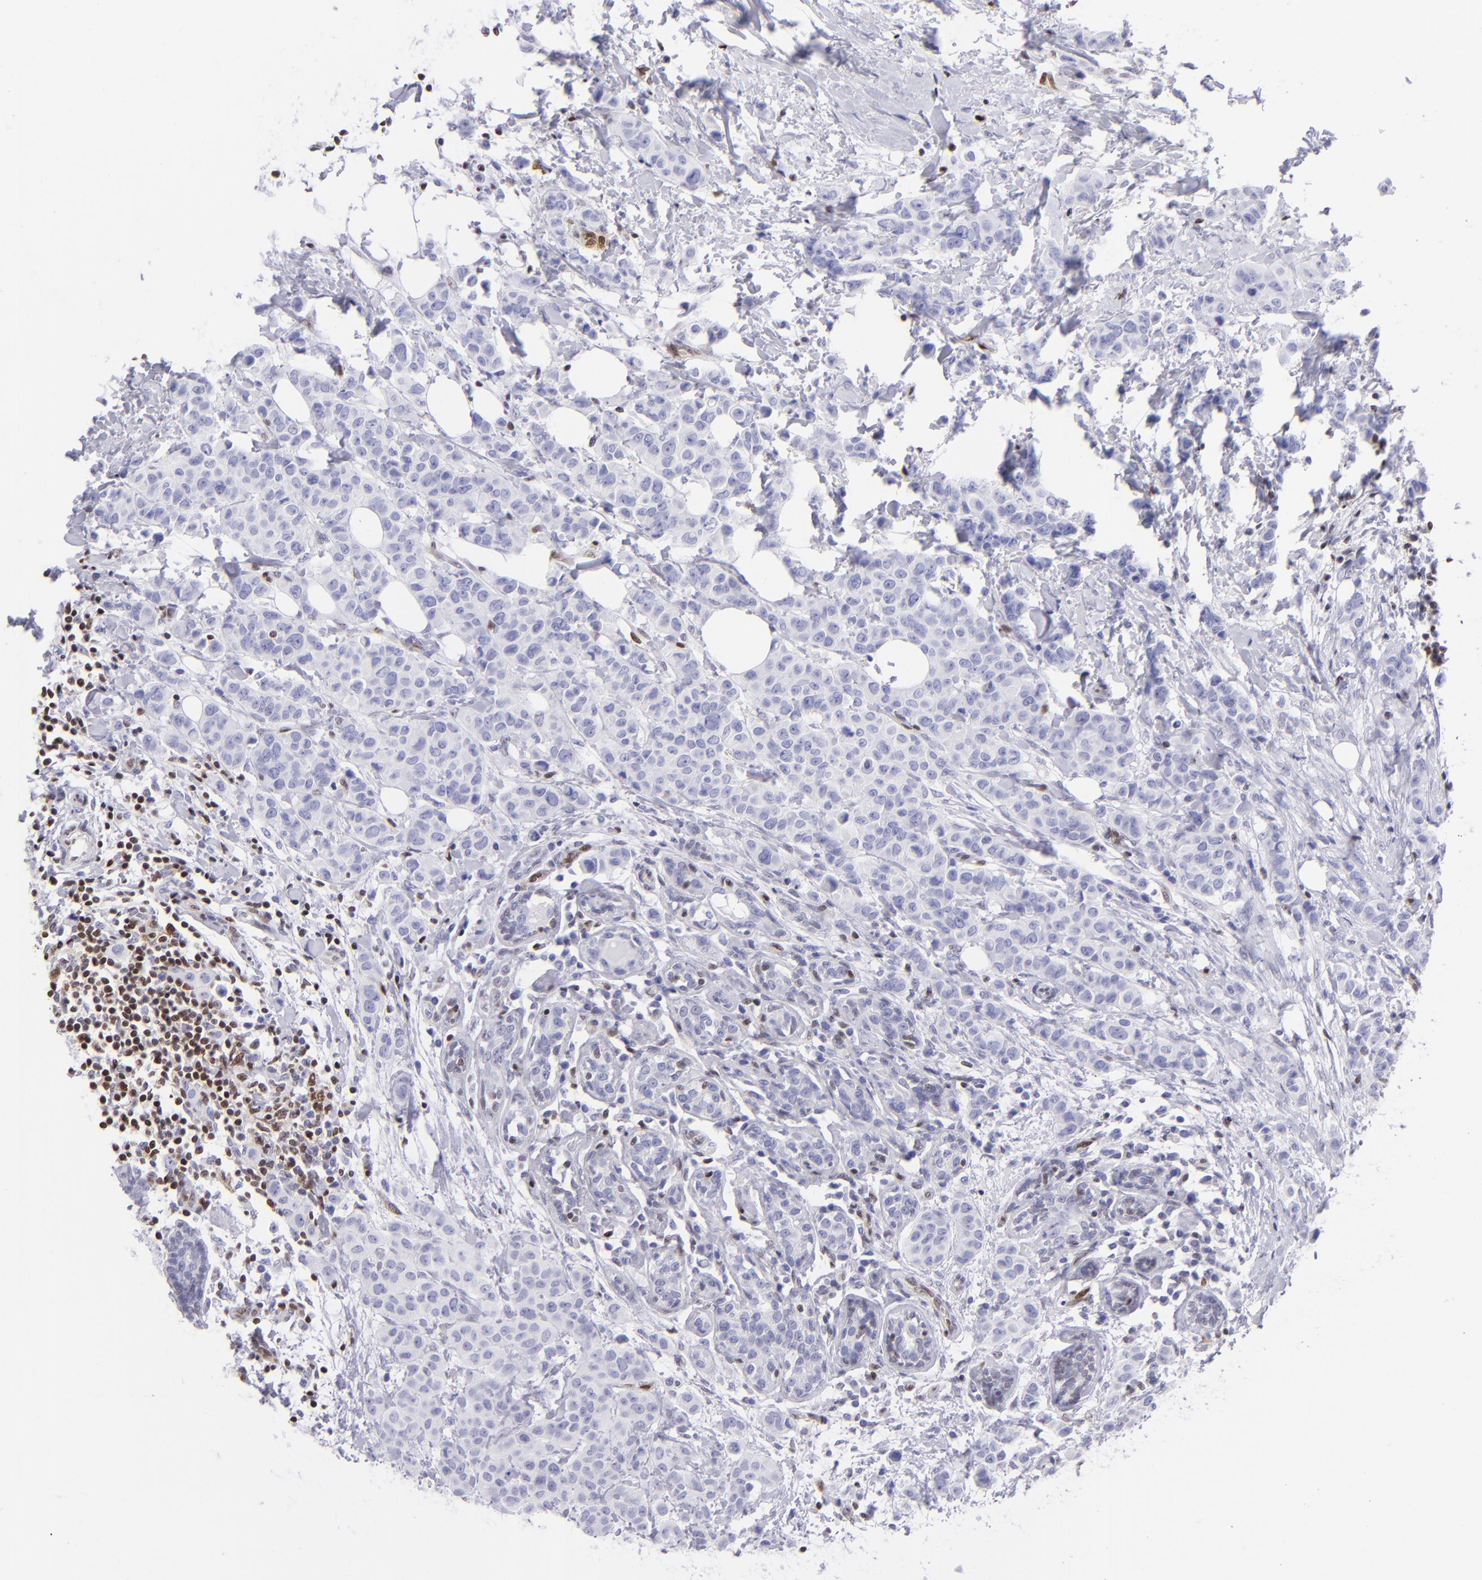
{"staining": {"intensity": "negative", "quantity": "none", "location": "none"}, "tissue": "breast cancer", "cell_type": "Tumor cells", "image_type": "cancer", "snomed": [{"axis": "morphology", "description": "Duct carcinoma"}, {"axis": "topography", "description": "Breast"}], "caption": "There is no significant staining in tumor cells of breast invasive ductal carcinoma.", "gene": "ETS1", "patient": {"sex": "female", "age": 40}}